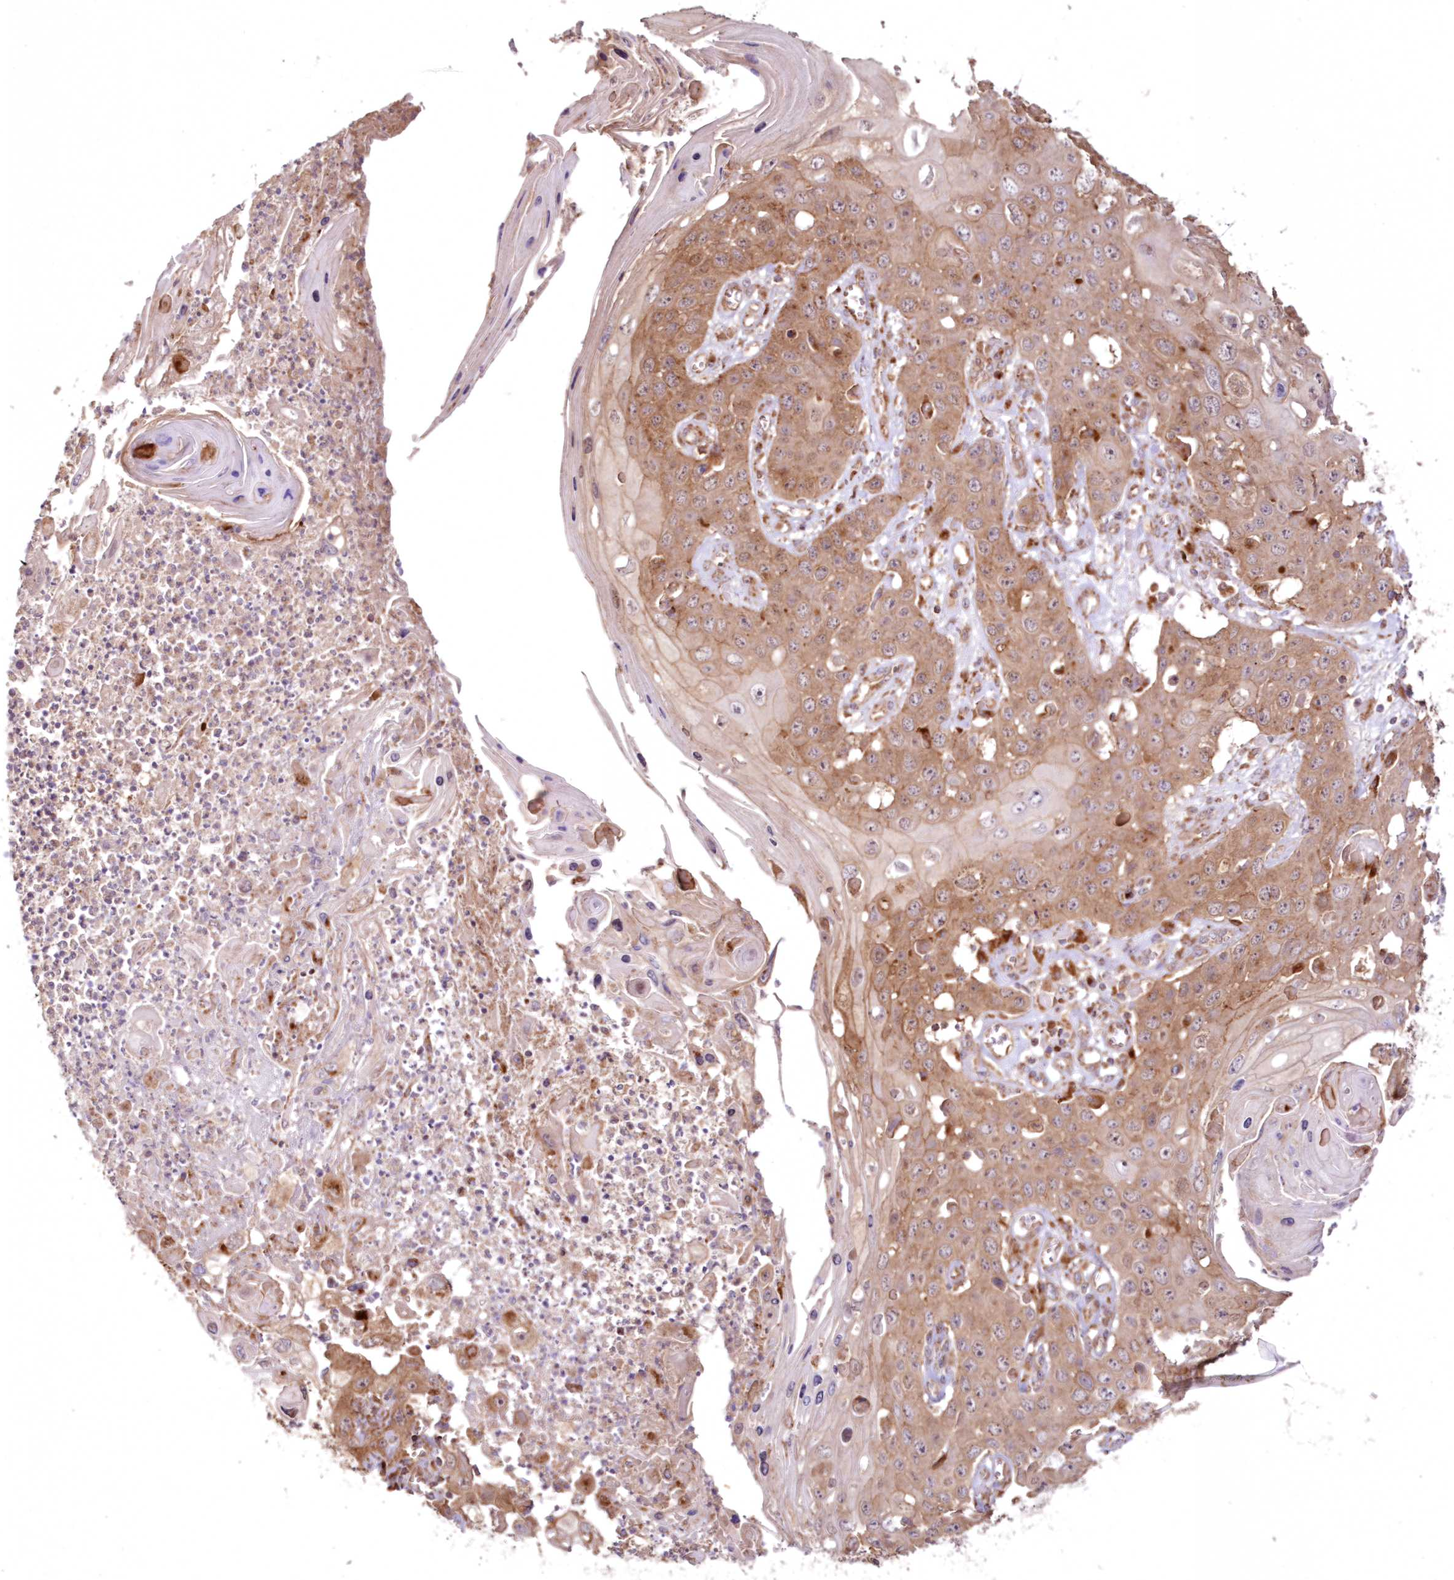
{"staining": {"intensity": "moderate", "quantity": ">75%", "location": "cytoplasmic/membranous"}, "tissue": "skin cancer", "cell_type": "Tumor cells", "image_type": "cancer", "snomed": [{"axis": "morphology", "description": "Squamous cell carcinoma, NOS"}, {"axis": "topography", "description": "Skin"}], "caption": "An image of human squamous cell carcinoma (skin) stained for a protein reveals moderate cytoplasmic/membranous brown staining in tumor cells.", "gene": "DDO", "patient": {"sex": "male", "age": 55}}